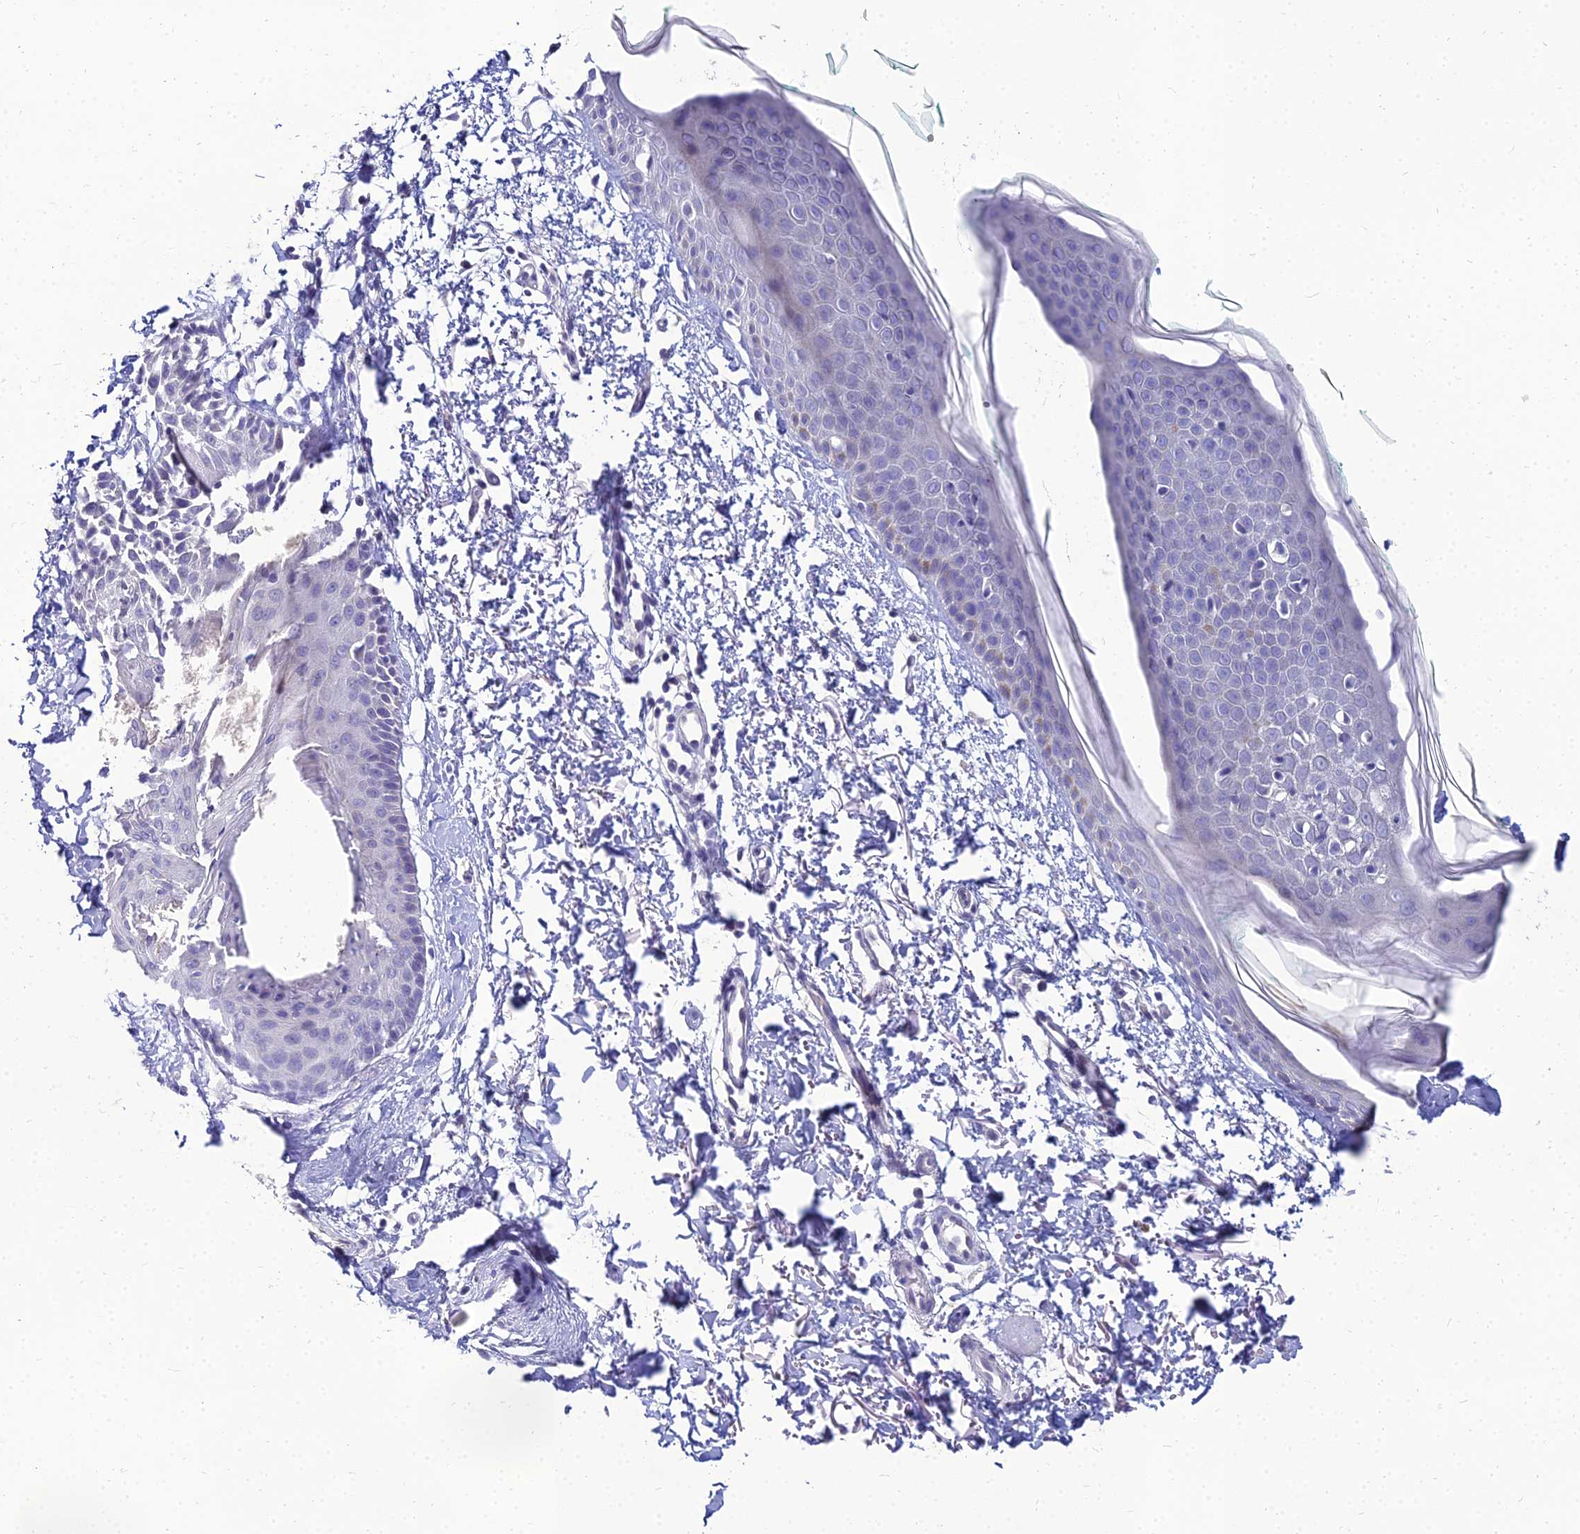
{"staining": {"intensity": "negative", "quantity": "none", "location": "none"}, "tissue": "skin", "cell_type": "Fibroblasts", "image_type": "normal", "snomed": [{"axis": "morphology", "description": "Normal tissue, NOS"}, {"axis": "topography", "description": "Skin"}], "caption": "Unremarkable skin was stained to show a protein in brown. There is no significant staining in fibroblasts. Brightfield microscopy of immunohistochemistry stained with DAB (brown) and hematoxylin (blue), captured at high magnification.", "gene": "NPY", "patient": {"sex": "male", "age": 66}}